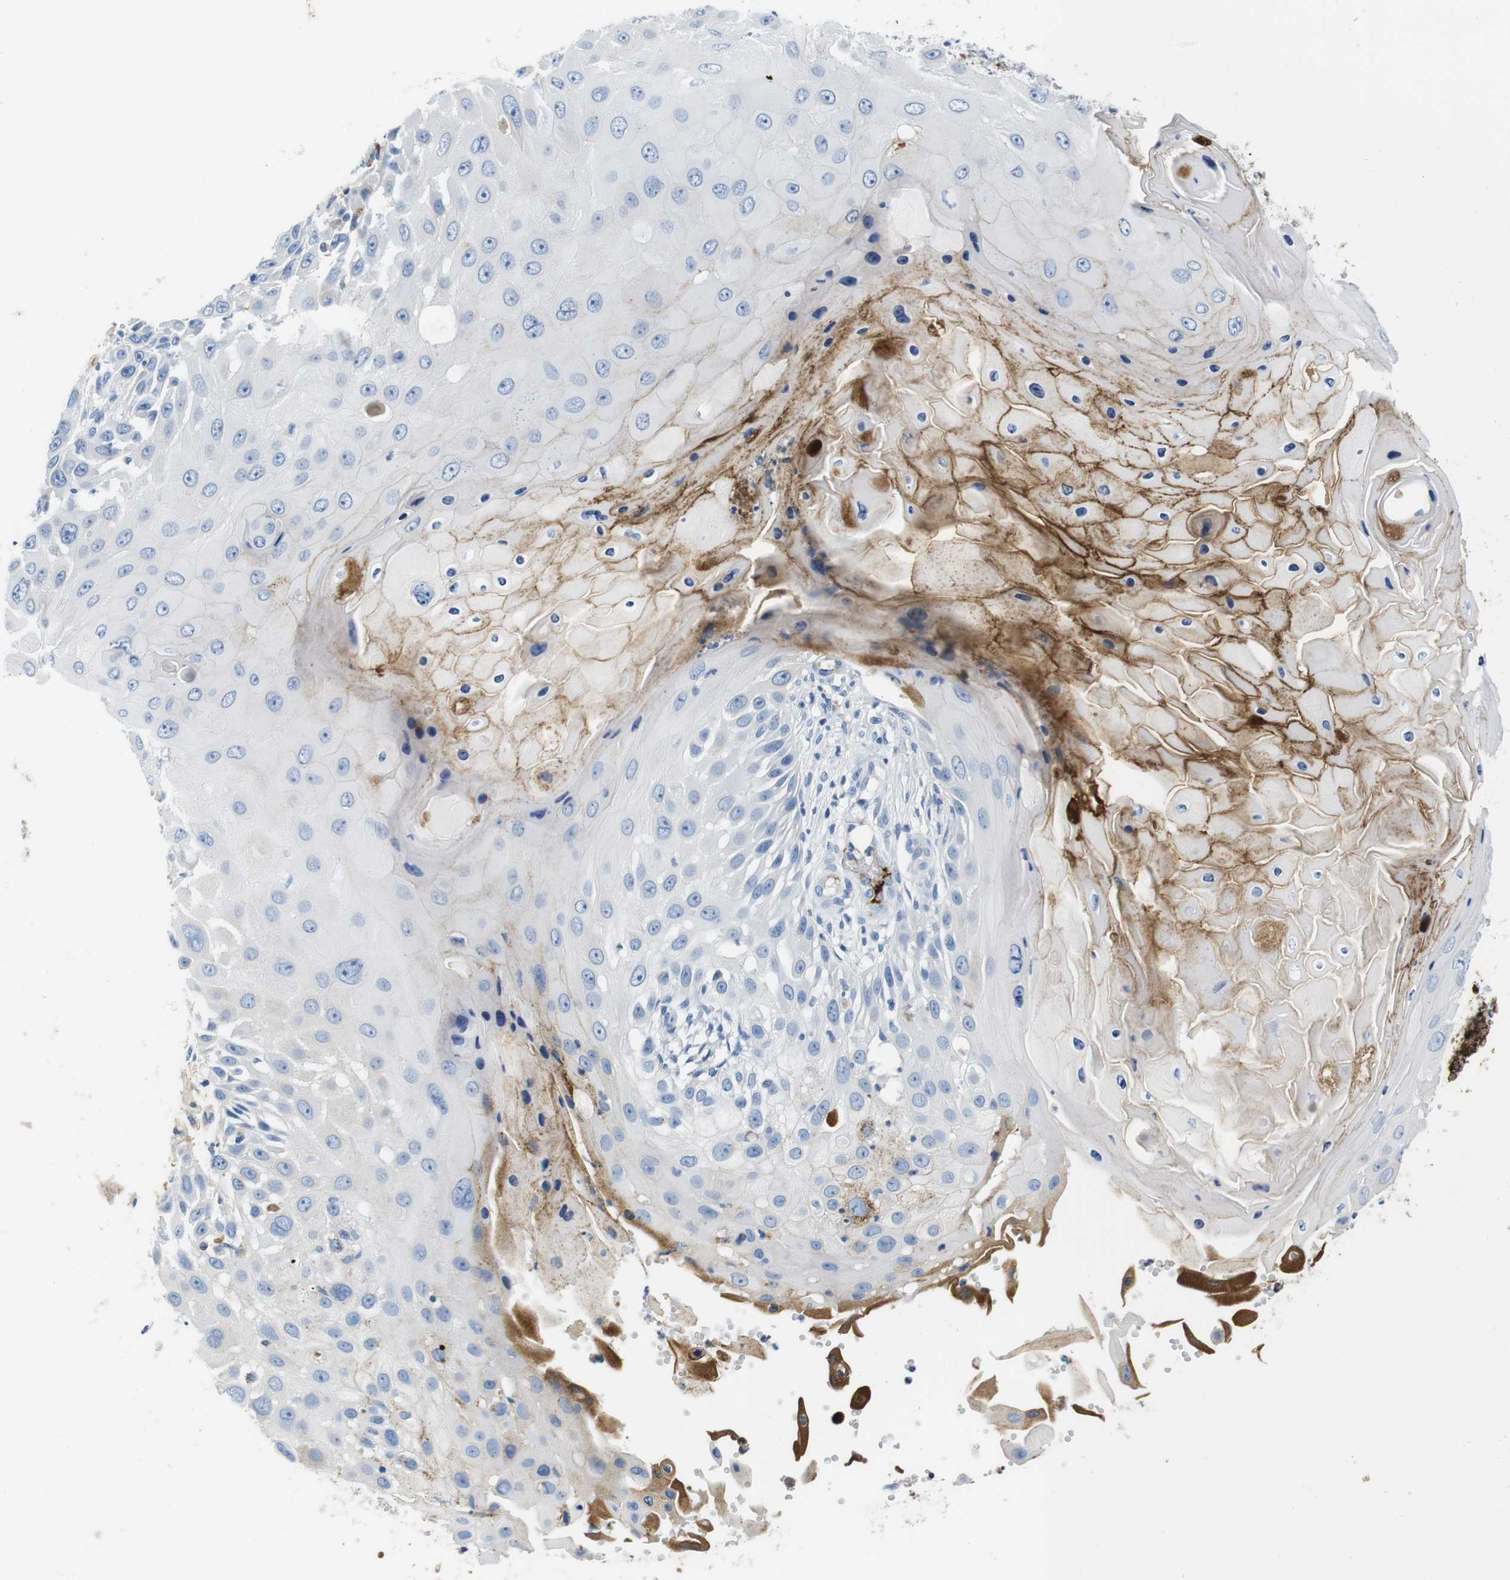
{"staining": {"intensity": "negative", "quantity": "none", "location": "none"}, "tissue": "skin cancer", "cell_type": "Tumor cells", "image_type": "cancer", "snomed": [{"axis": "morphology", "description": "Squamous cell carcinoma, NOS"}, {"axis": "topography", "description": "Skin"}], "caption": "A histopathology image of human squamous cell carcinoma (skin) is negative for staining in tumor cells. Brightfield microscopy of IHC stained with DAB (brown) and hematoxylin (blue), captured at high magnification.", "gene": "IGKC", "patient": {"sex": "female", "age": 44}}